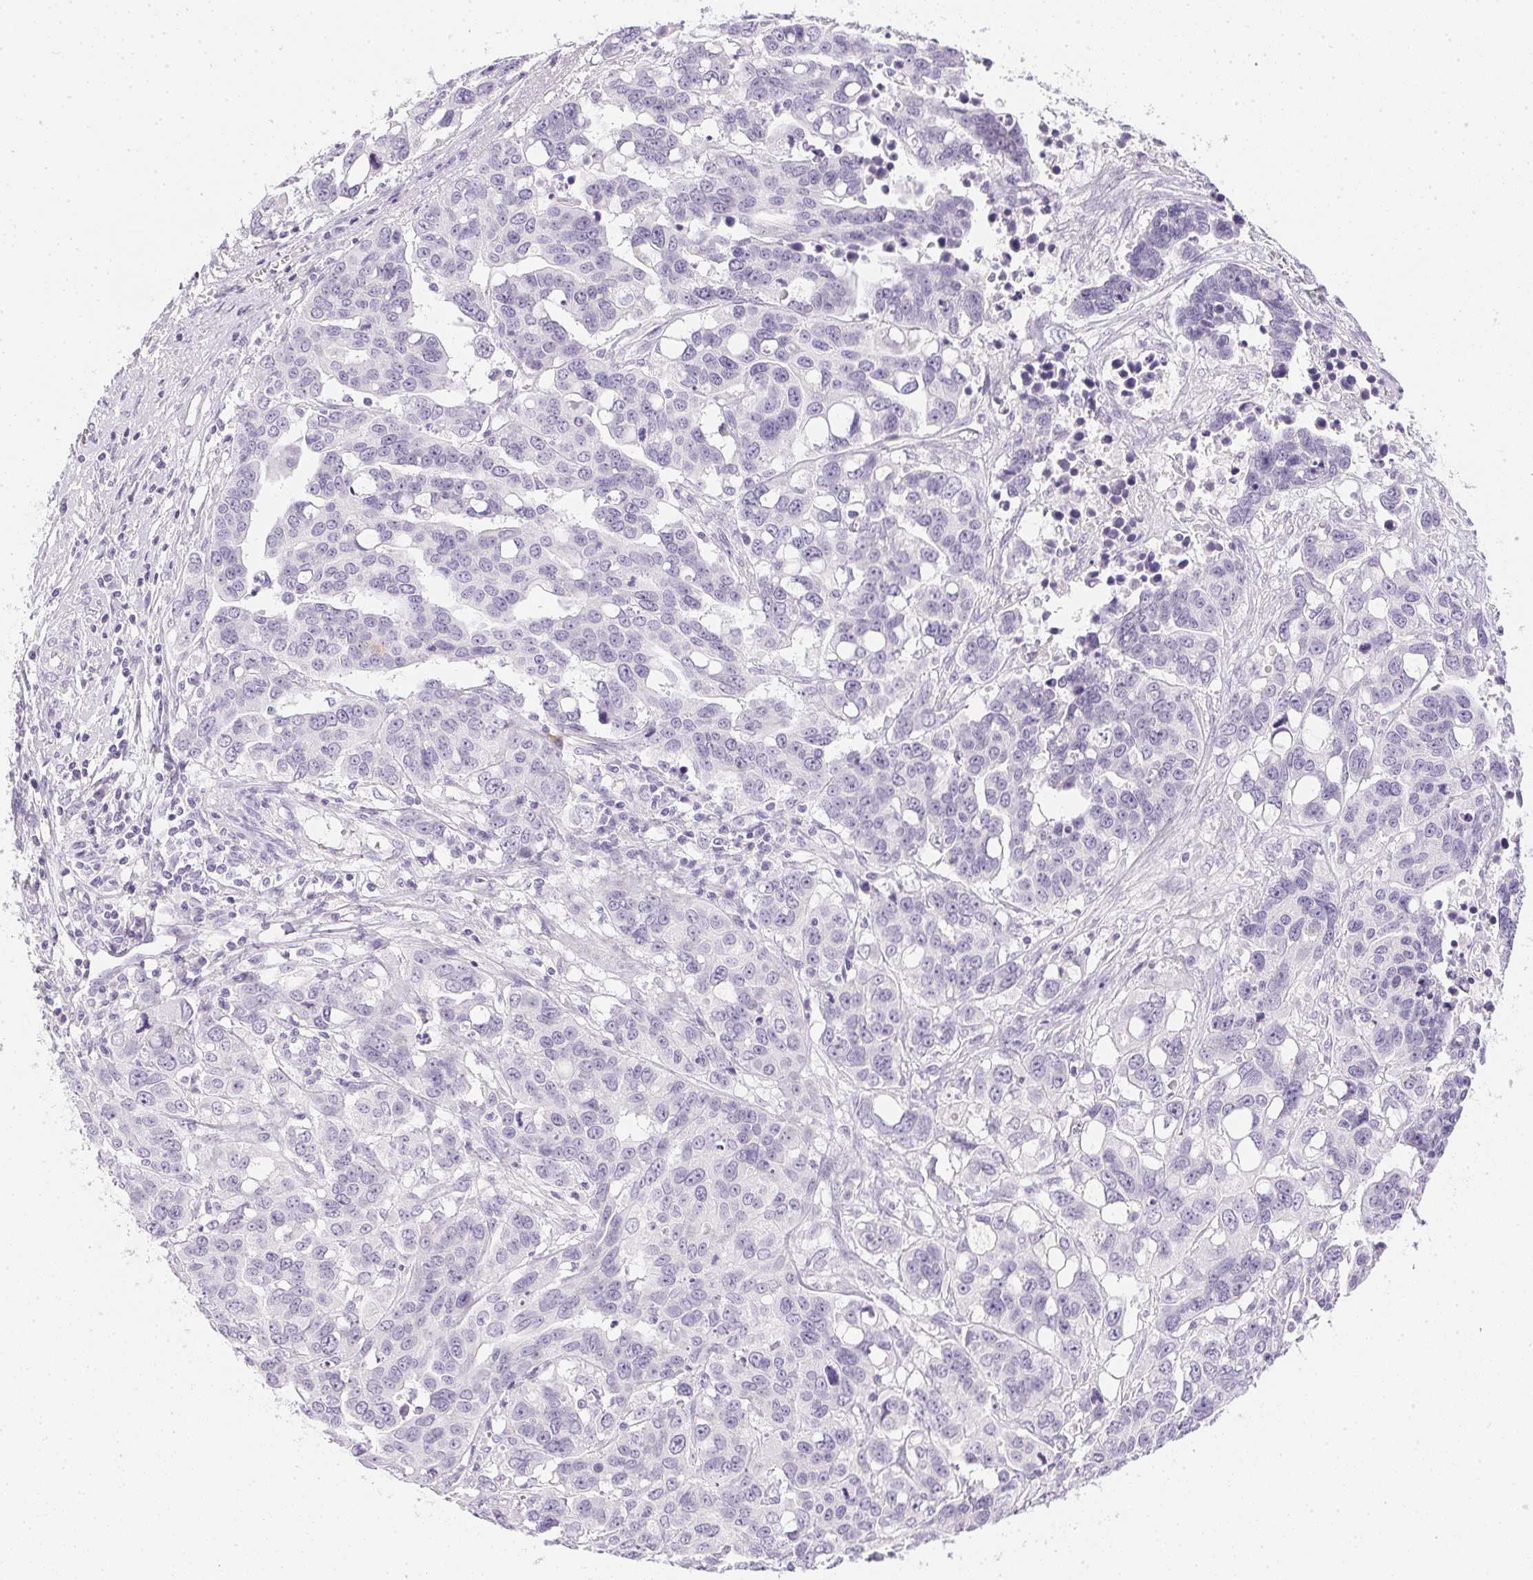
{"staining": {"intensity": "negative", "quantity": "none", "location": "none"}, "tissue": "ovarian cancer", "cell_type": "Tumor cells", "image_type": "cancer", "snomed": [{"axis": "morphology", "description": "Carcinoma, endometroid"}, {"axis": "topography", "description": "Ovary"}], "caption": "Immunohistochemical staining of endometroid carcinoma (ovarian) shows no significant positivity in tumor cells.", "gene": "PPY", "patient": {"sex": "female", "age": 78}}